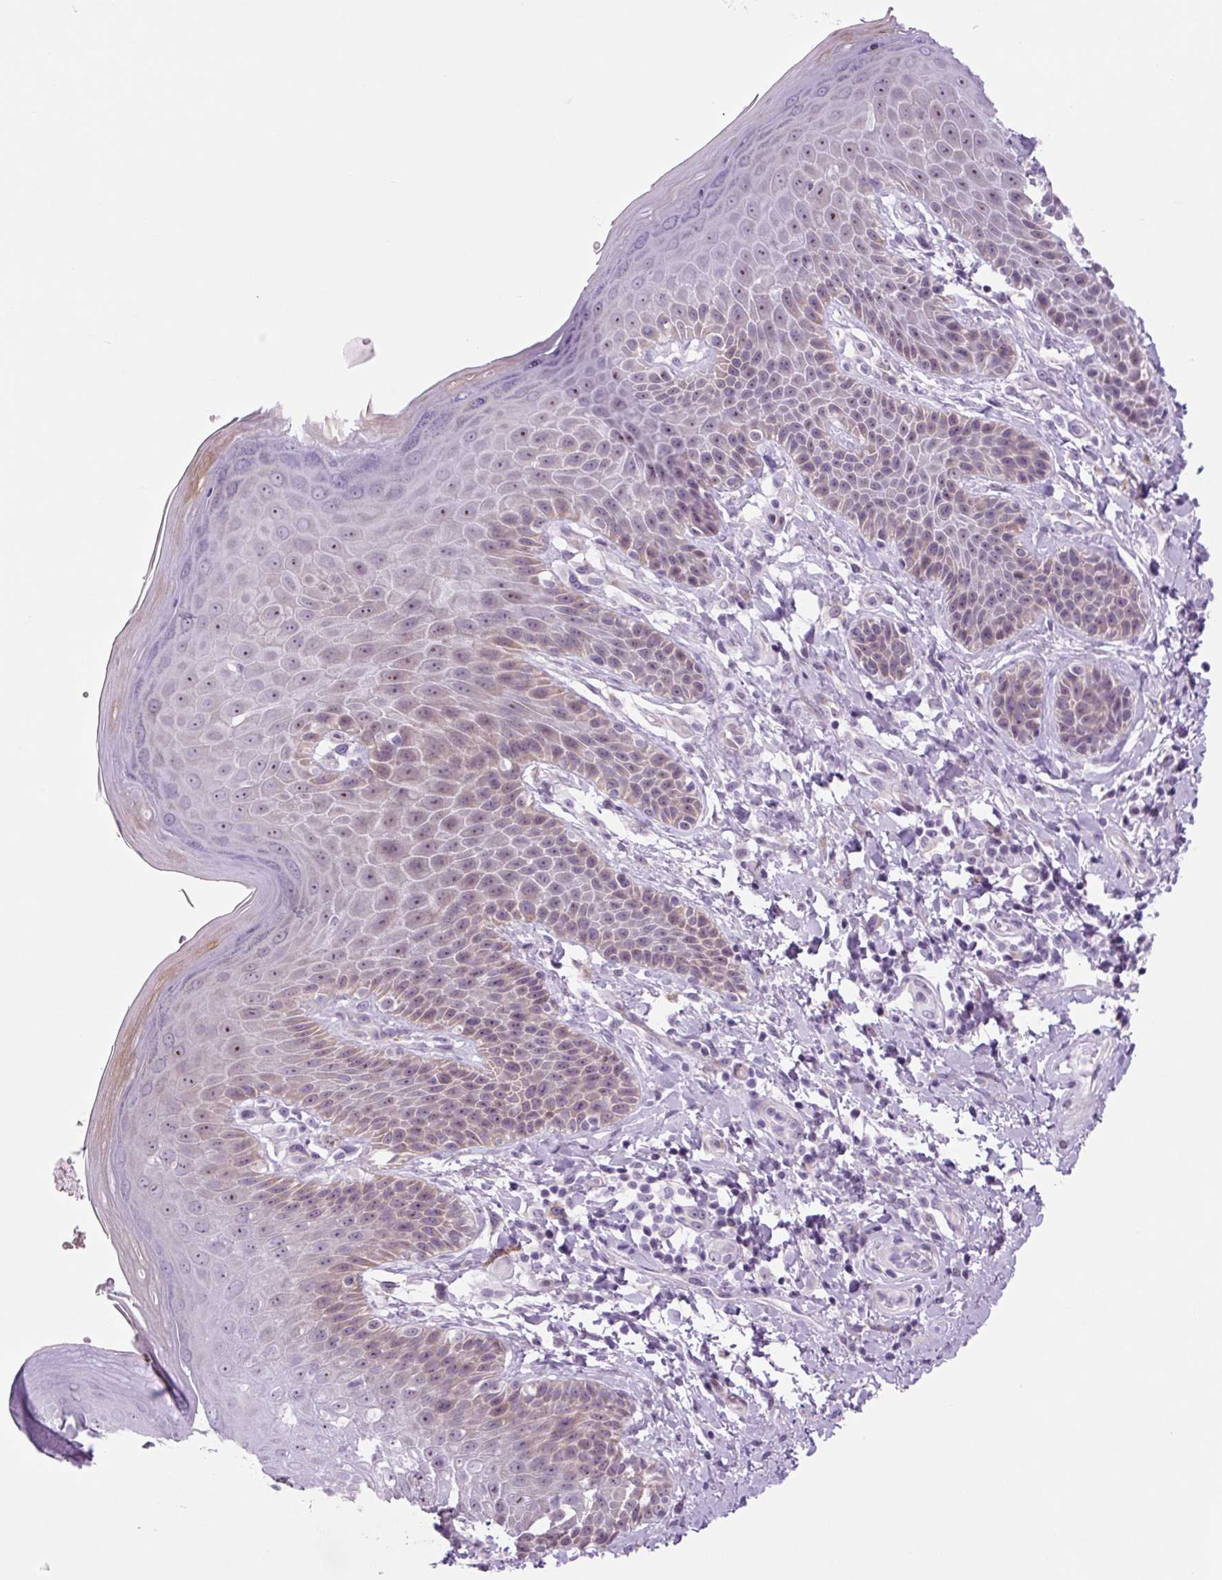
{"staining": {"intensity": "strong", "quantity": "25%-75%", "location": "nuclear"}, "tissue": "skin", "cell_type": "Epidermal cells", "image_type": "normal", "snomed": [{"axis": "morphology", "description": "Normal tissue, NOS"}, {"axis": "topography", "description": "Peripheral nerve tissue"}], "caption": "A high-resolution photomicrograph shows immunohistochemistry (IHC) staining of benign skin, which displays strong nuclear staining in about 25%-75% of epidermal cells.", "gene": "RRS1", "patient": {"sex": "male", "age": 51}}